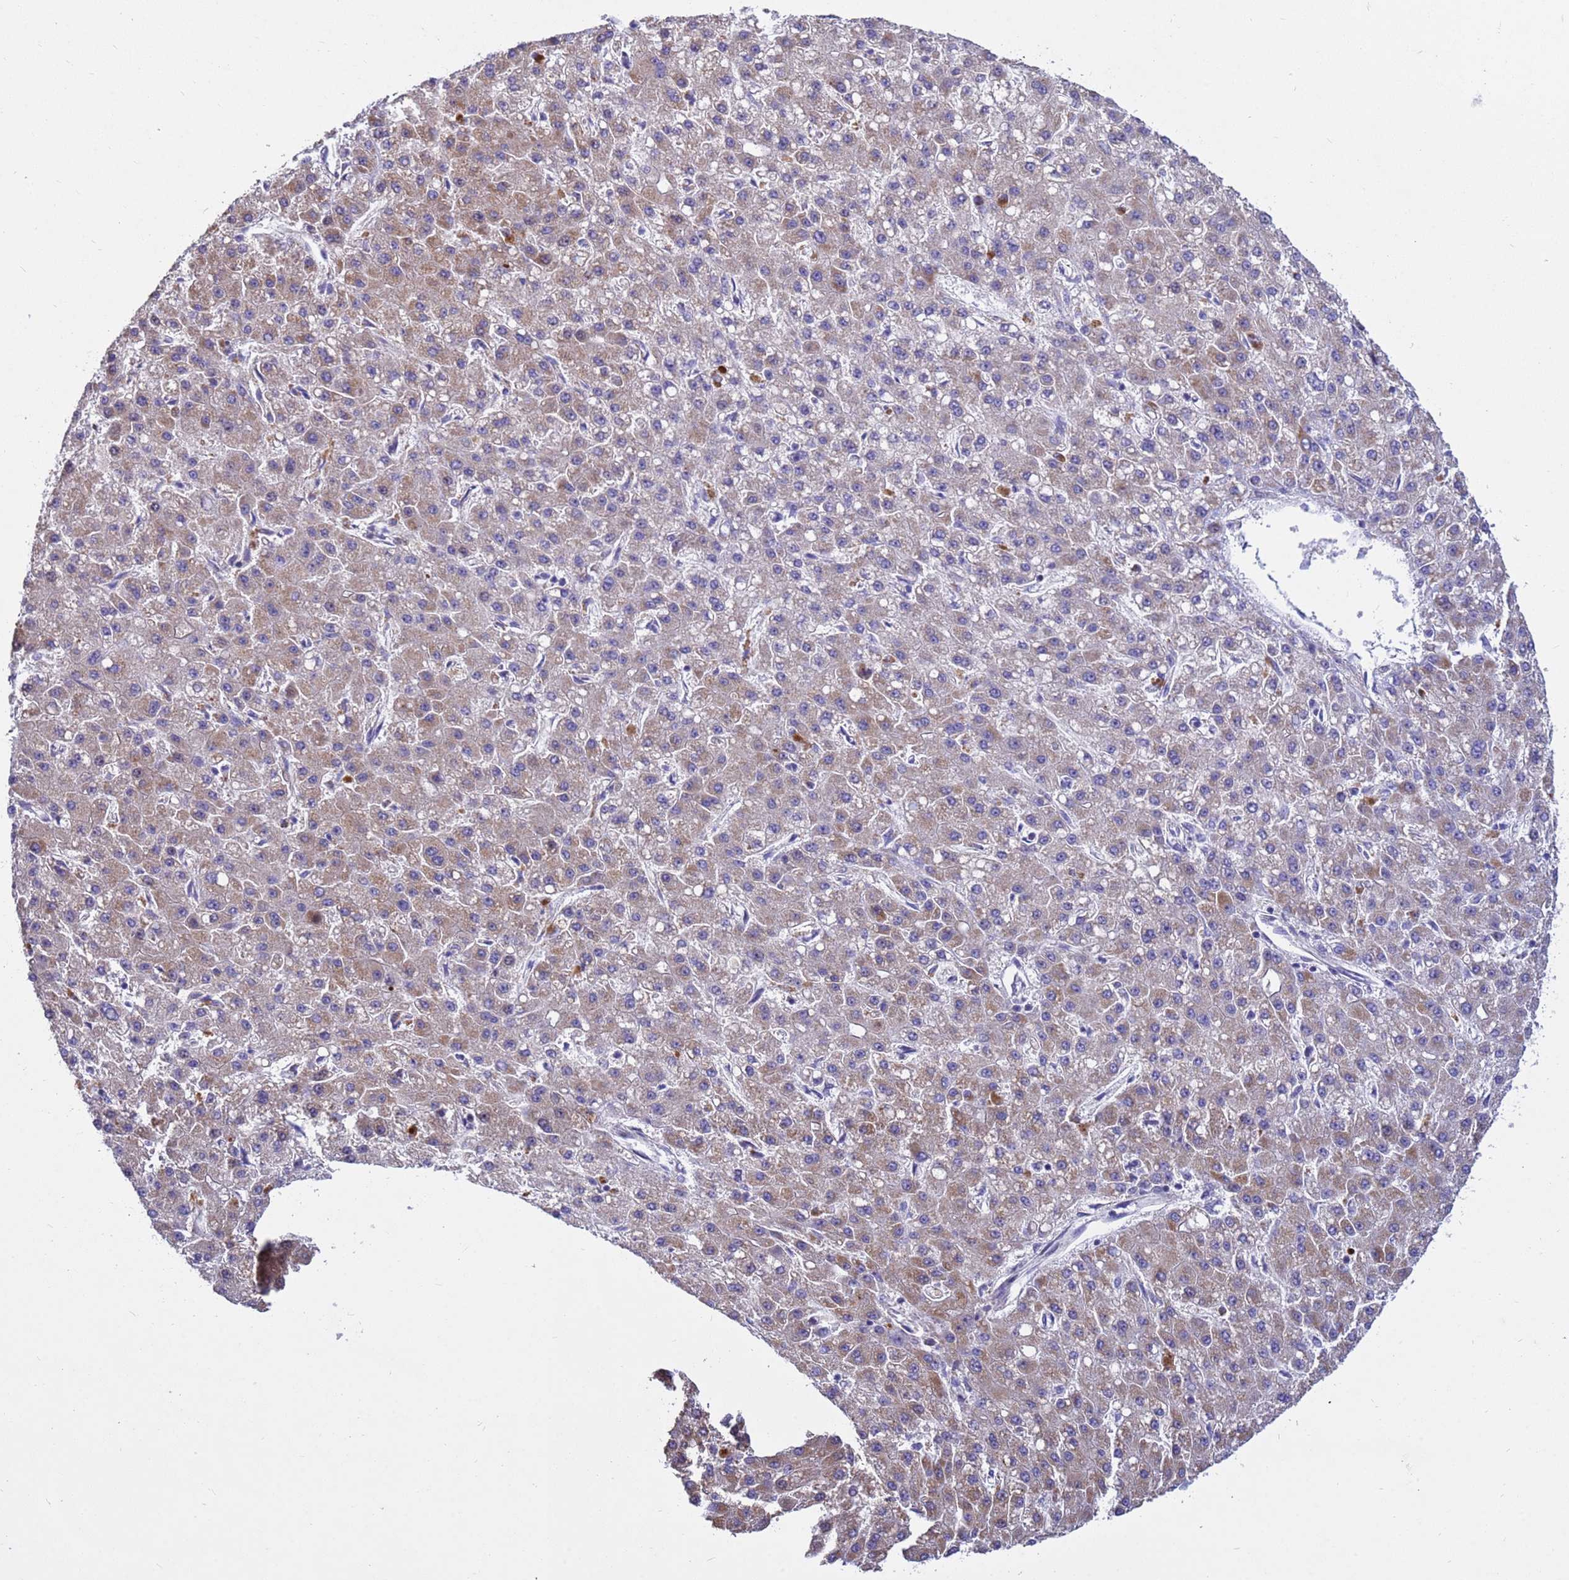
{"staining": {"intensity": "weak", "quantity": "25%-75%", "location": "cytoplasmic/membranous"}, "tissue": "liver cancer", "cell_type": "Tumor cells", "image_type": "cancer", "snomed": [{"axis": "morphology", "description": "Carcinoma, Hepatocellular, NOS"}, {"axis": "topography", "description": "Liver"}], "caption": "Protein expression analysis of human liver hepatocellular carcinoma reveals weak cytoplasmic/membranous expression in approximately 25%-75% of tumor cells.", "gene": "TUBGCP3", "patient": {"sex": "male", "age": 67}}